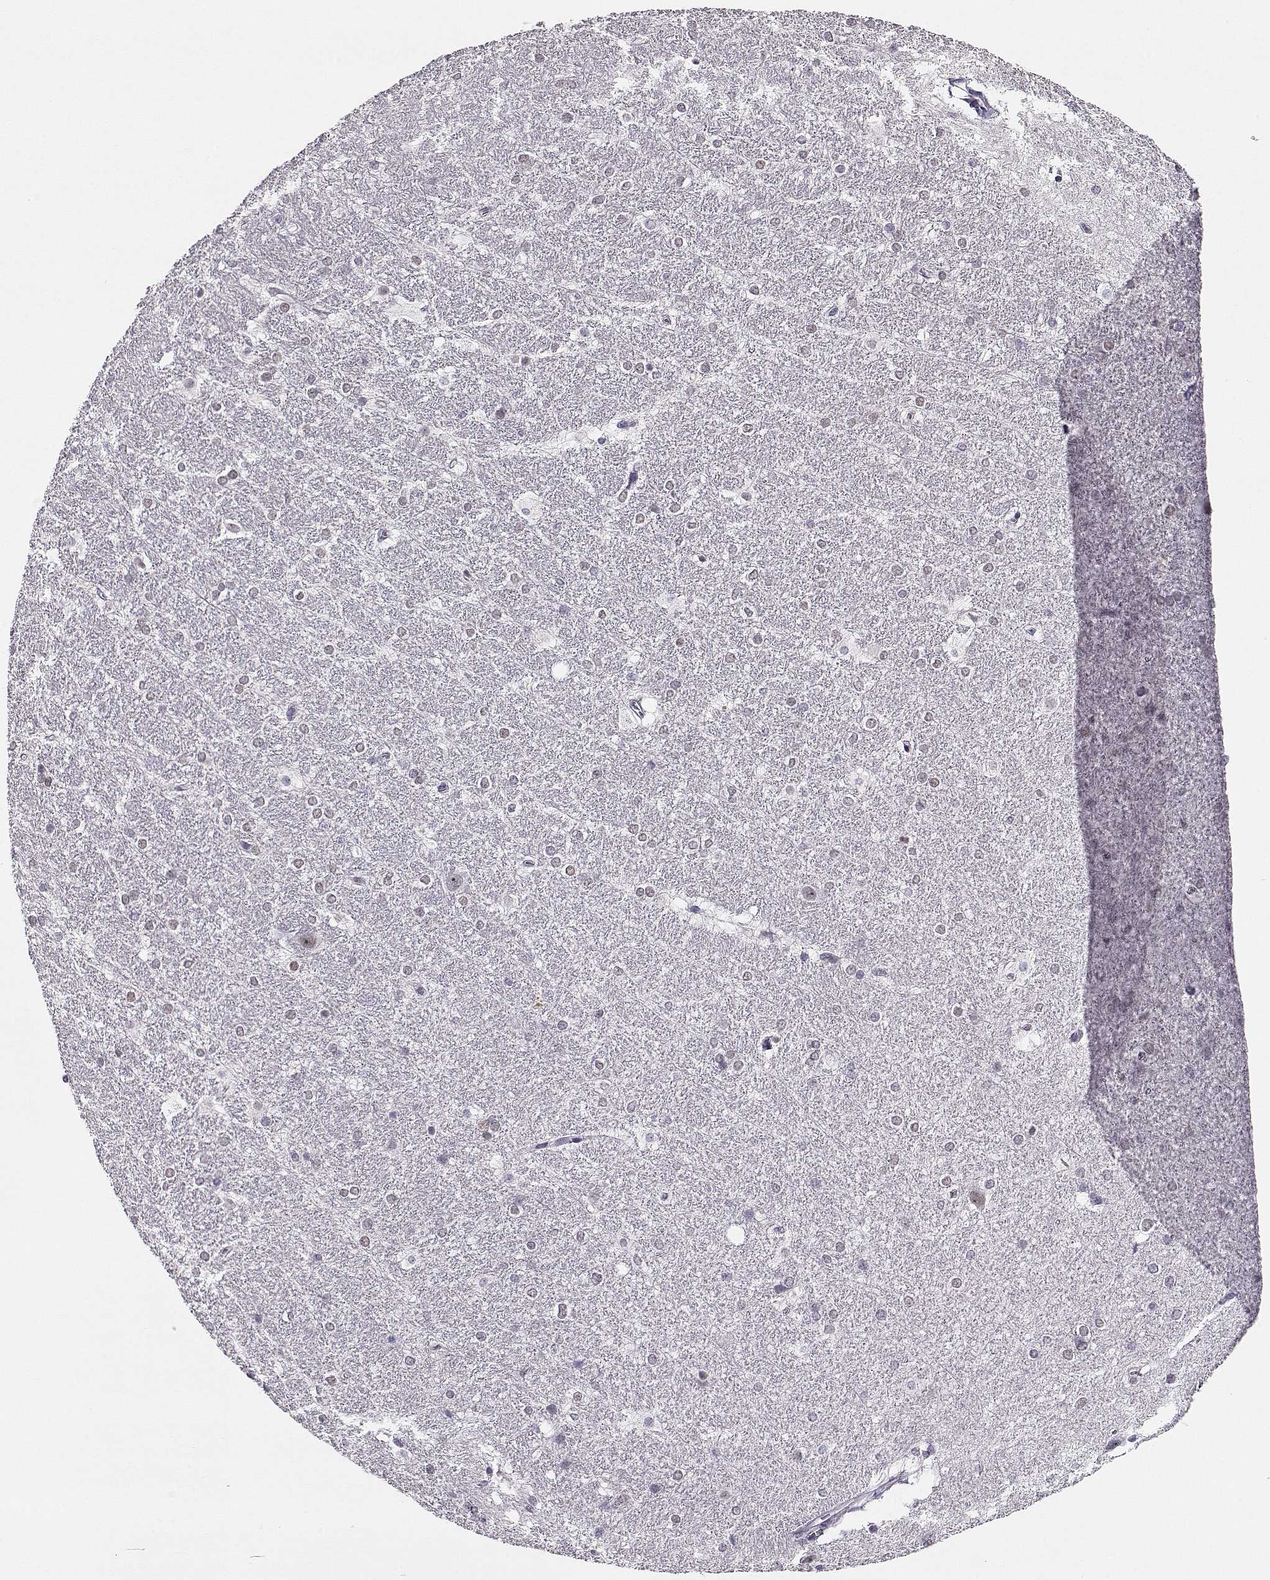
{"staining": {"intensity": "negative", "quantity": "none", "location": "none"}, "tissue": "hippocampus", "cell_type": "Glial cells", "image_type": "normal", "snomed": [{"axis": "morphology", "description": "Normal tissue, NOS"}, {"axis": "topography", "description": "Cerebral cortex"}, {"axis": "topography", "description": "Hippocampus"}], "caption": "A micrograph of human hippocampus is negative for staining in glial cells.", "gene": "POLI", "patient": {"sex": "female", "age": 19}}